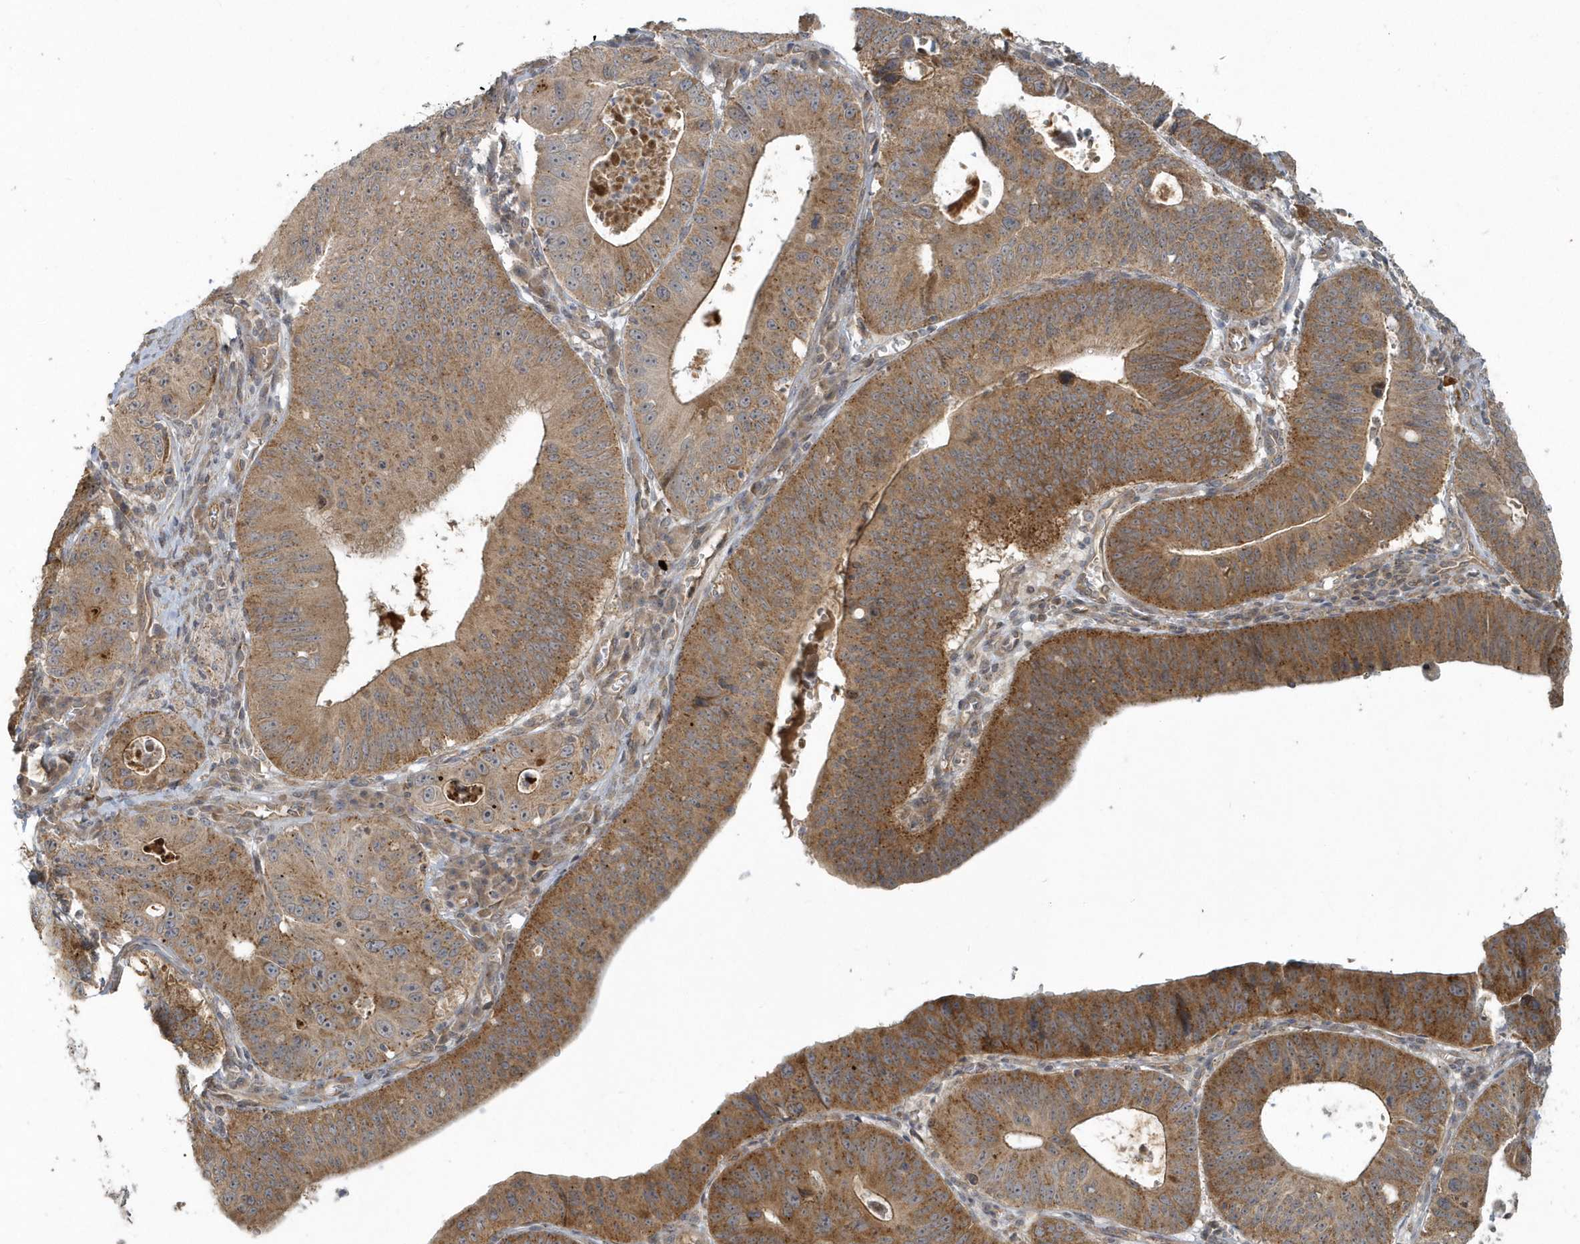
{"staining": {"intensity": "moderate", "quantity": ">75%", "location": "cytoplasmic/membranous"}, "tissue": "stomach cancer", "cell_type": "Tumor cells", "image_type": "cancer", "snomed": [{"axis": "morphology", "description": "Adenocarcinoma, NOS"}, {"axis": "topography", "description": "Stomach"}], "caption": "A medium amount of moderate cytoplasmic/membranous staining is appreciated in about >75% of tumor cells in adenocarcinoma (stomach) tissue. Immunohistochemistry stains the protein in brown and the nuclei are stained blue.", "gene": "STIM2", "patient": {"sex": "male", "age": 59}}